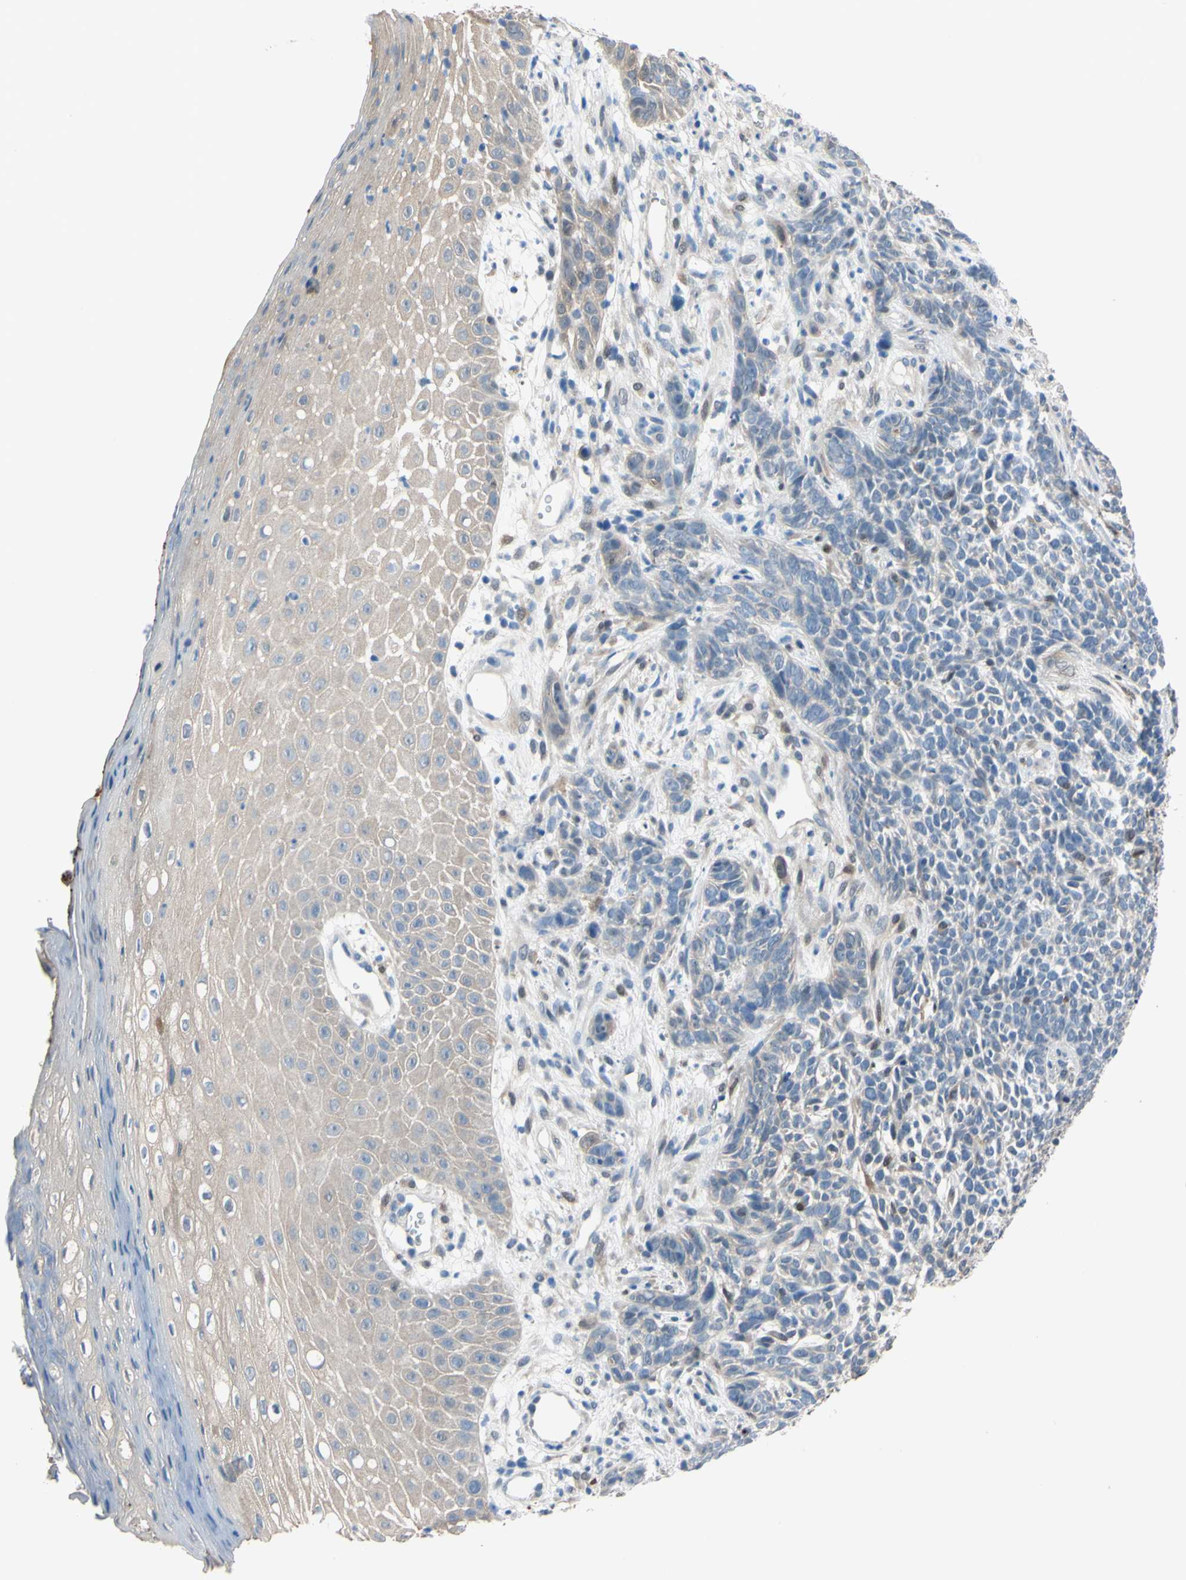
{"staining": {"intensity": "weak", "quantity": "<25%", "location": "cytoplasmic/membranous"}, "tissue": "skin cancer", "cell_type": "Tumor cells", "image_type": "cancer", "snomed": [{"axis": "morphology", "description": "Basal cell carcinoma"}, {"axis": "topography", "description": "Skin"}], "caption": "Skin cancer (basal cell carcinoma) stained for a protein using immunohistochemistry (IHC) reveals no expression tumor cells.", "gene": "NOL3", "patient": {"sex": "female", "age": 84}}